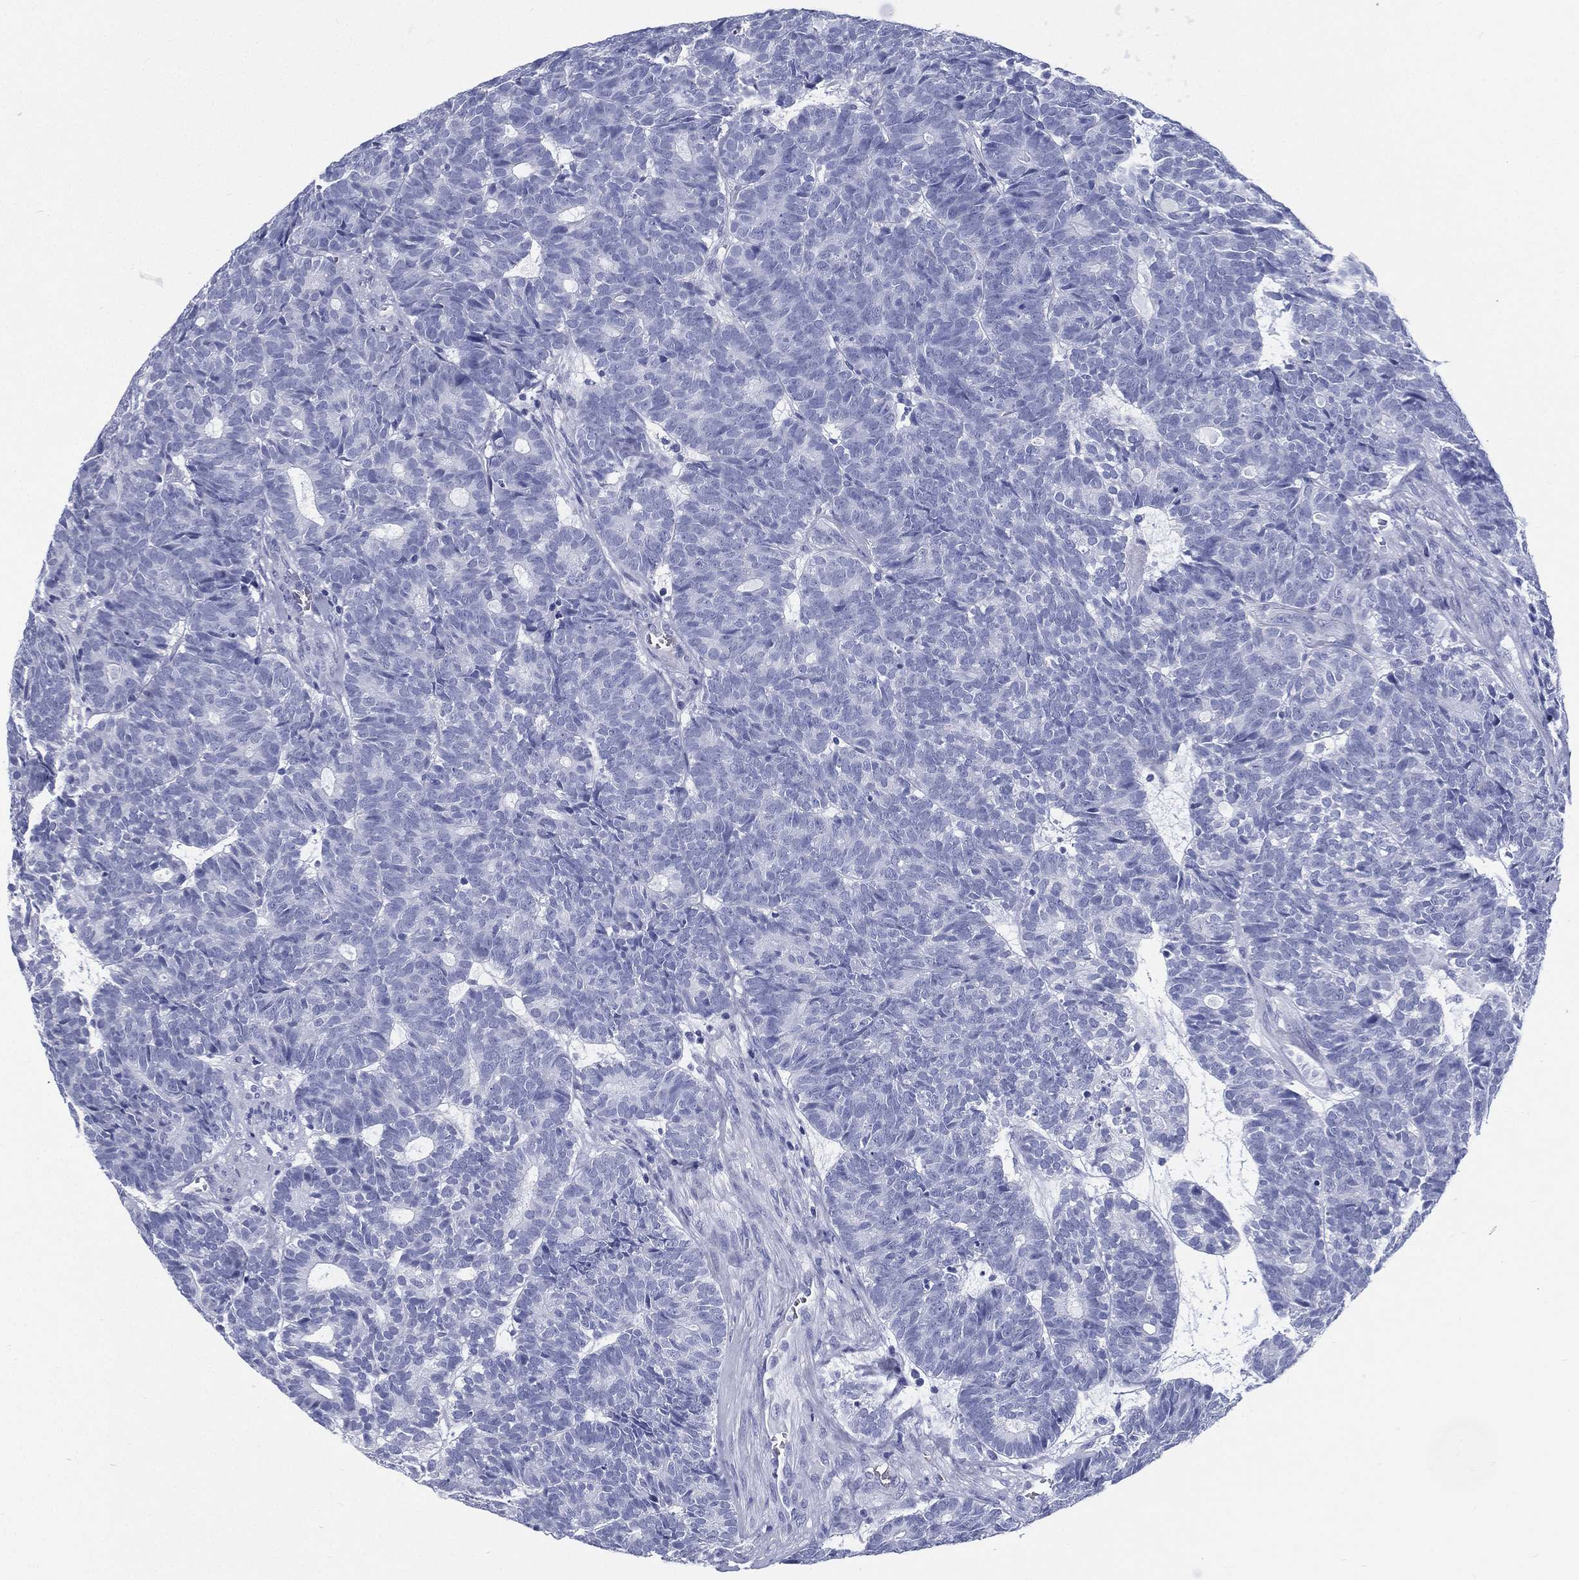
{"staining": {"intensity": "negative", "quantity": "none", "location": "none"}, "tissue": "head and neck cancer", "cell_type": "Tumor cells", "image_type": "cancer", "snomed": [{"axis": "morphology", "description": "Adenocarcinoma, NOS"}, {"axis": "topography", "description": "Head-Neck"}], "caption": "IHC micrograph of neoplastic tissue: head and neck adenocarcinoma stained with DAB displays no significant protein staining in tumor cells.", "gene": "RSPH4A", "patient": {"sex": "female", "age": 81}}